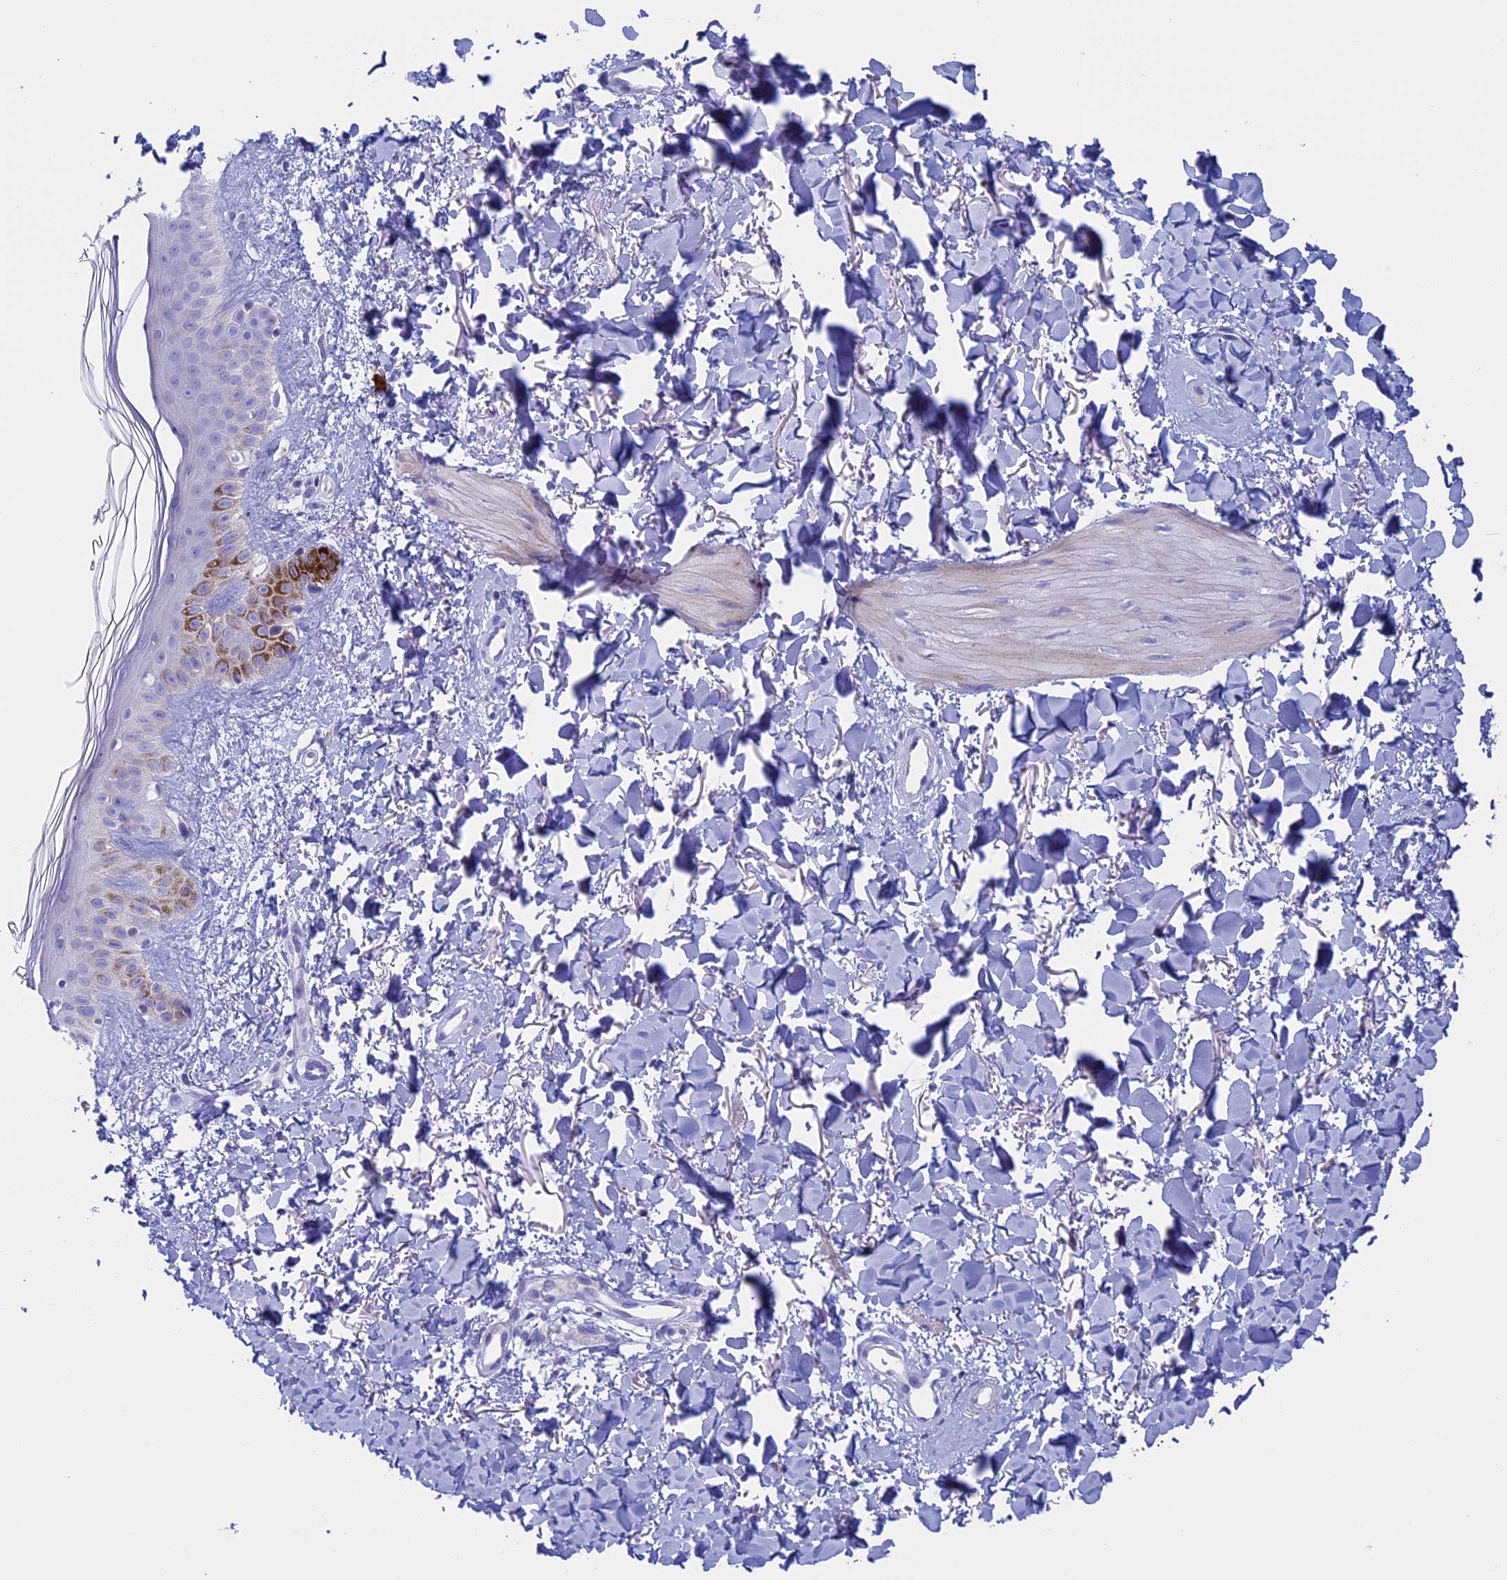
{"staining": {"intensity": "negative", "quantity": "none", "location": "none"}, "tissue": "skin", "cell_type": "Fibroblasts", "image_type": "normal", "snomed": [{"axis": "morphology", "description": "Normal tissue, NOS"}, {"axis": "topography", "description": "Skin"}], "caption": "Immunohistochemistry (IHC) of benign skin demonstrates no staining in fibroblasts.", "gene": "ZNF563", "patient": {"sex": "female", "age": 58}}